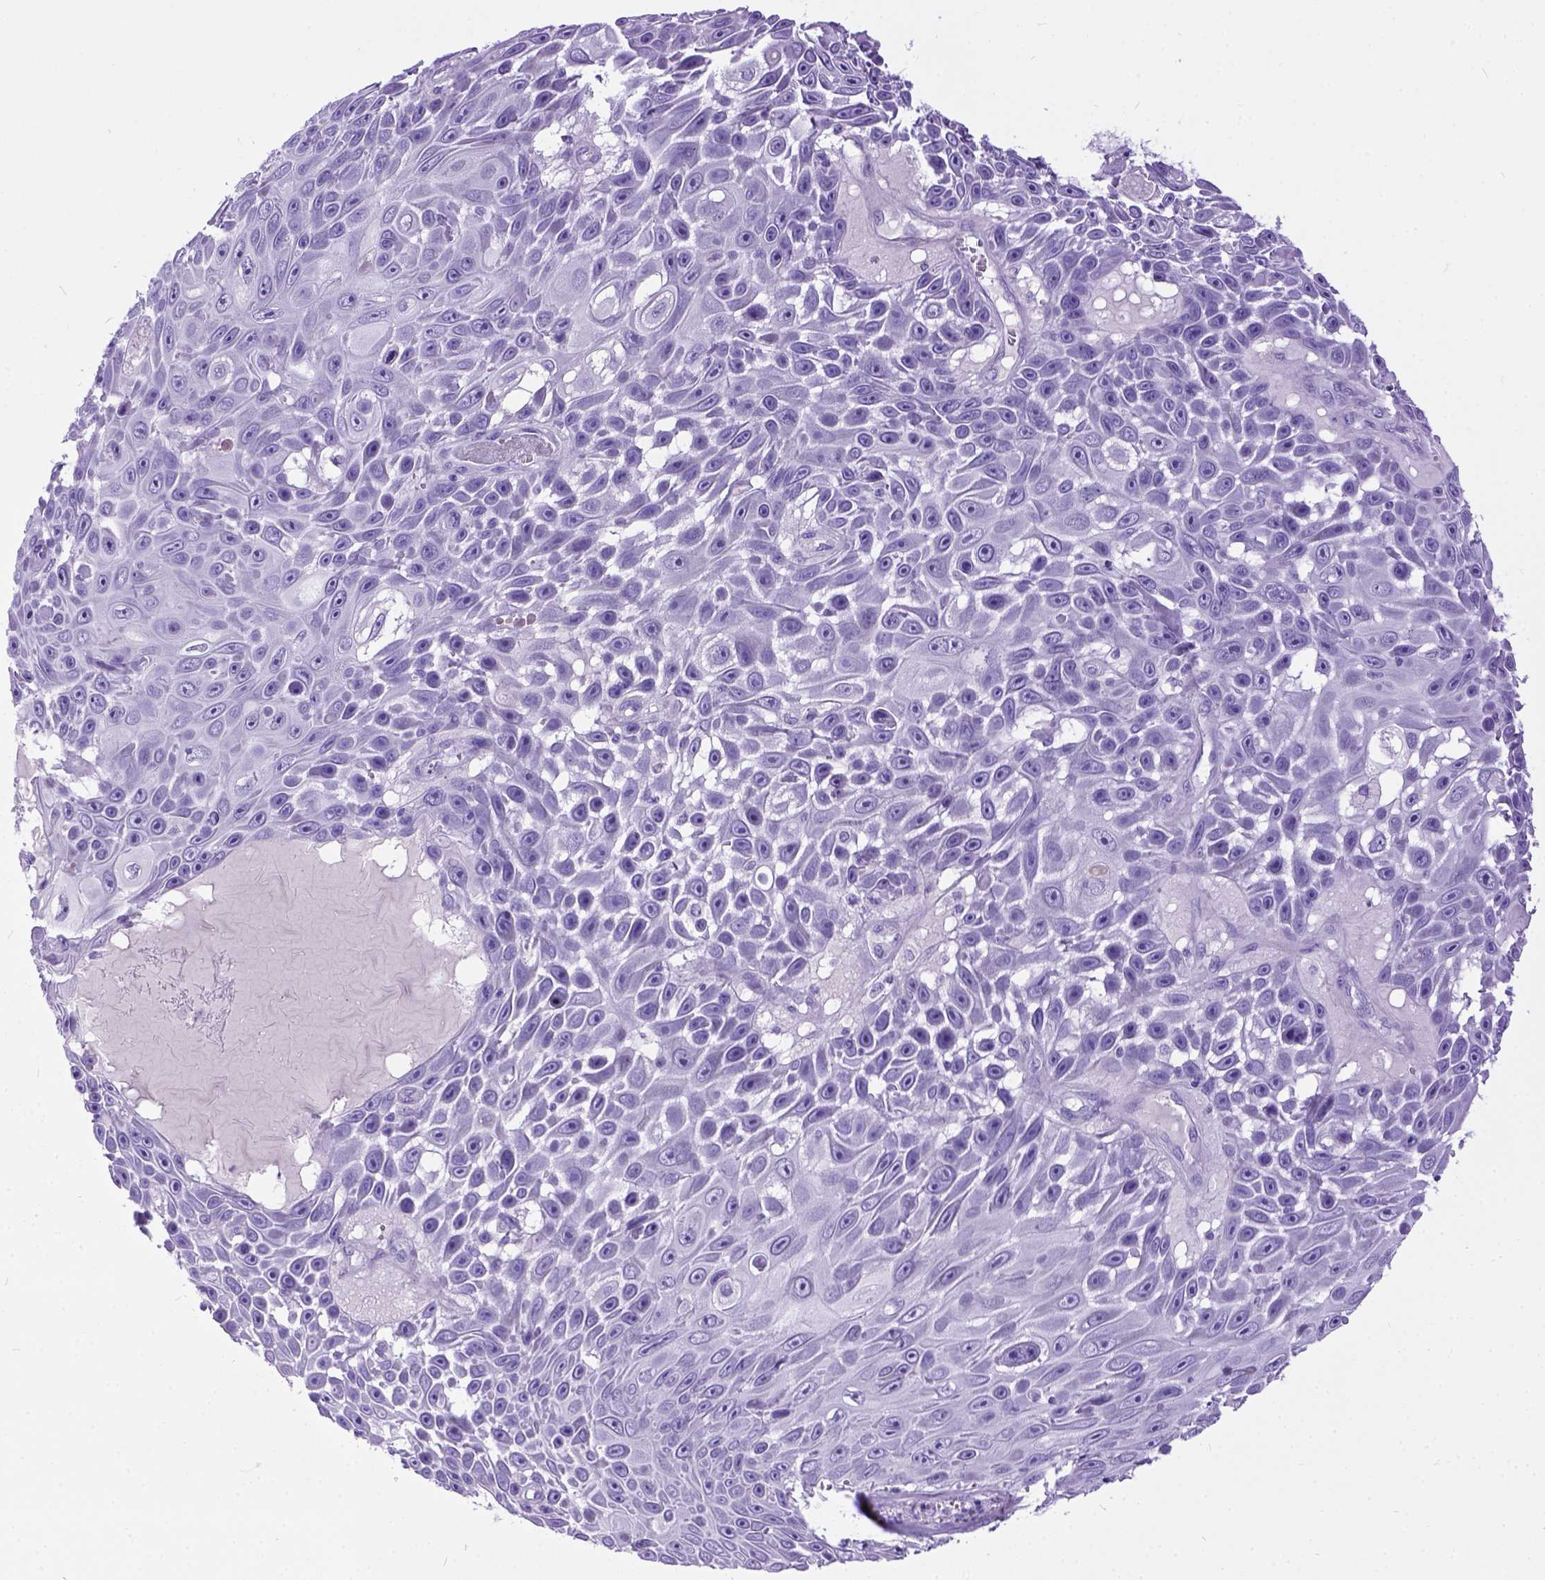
{"staining": {"intensity": "negative", "quantity": "none", "location": "none"}, "tissue": "skin cancer", "cell_type": "Tumor cells", "image_type": "cancer", "snomed": [{"axis": "morphology", "description": "Squamous cell carcinoma, NOS"}, {"axis": "topography", "description": "Skin"}], "caption": "An image of squamous cell carcinoma (skin) stained for a protein exhibits no brown staining in tumor cells. The staining was performed using DAB to visualize the protein expression in brown, while the nuclei were stained in blue with hematoxylin (Magnification: 20x).", "gene": "IGF2", "patient": {"sex": "male", "age": 82}}